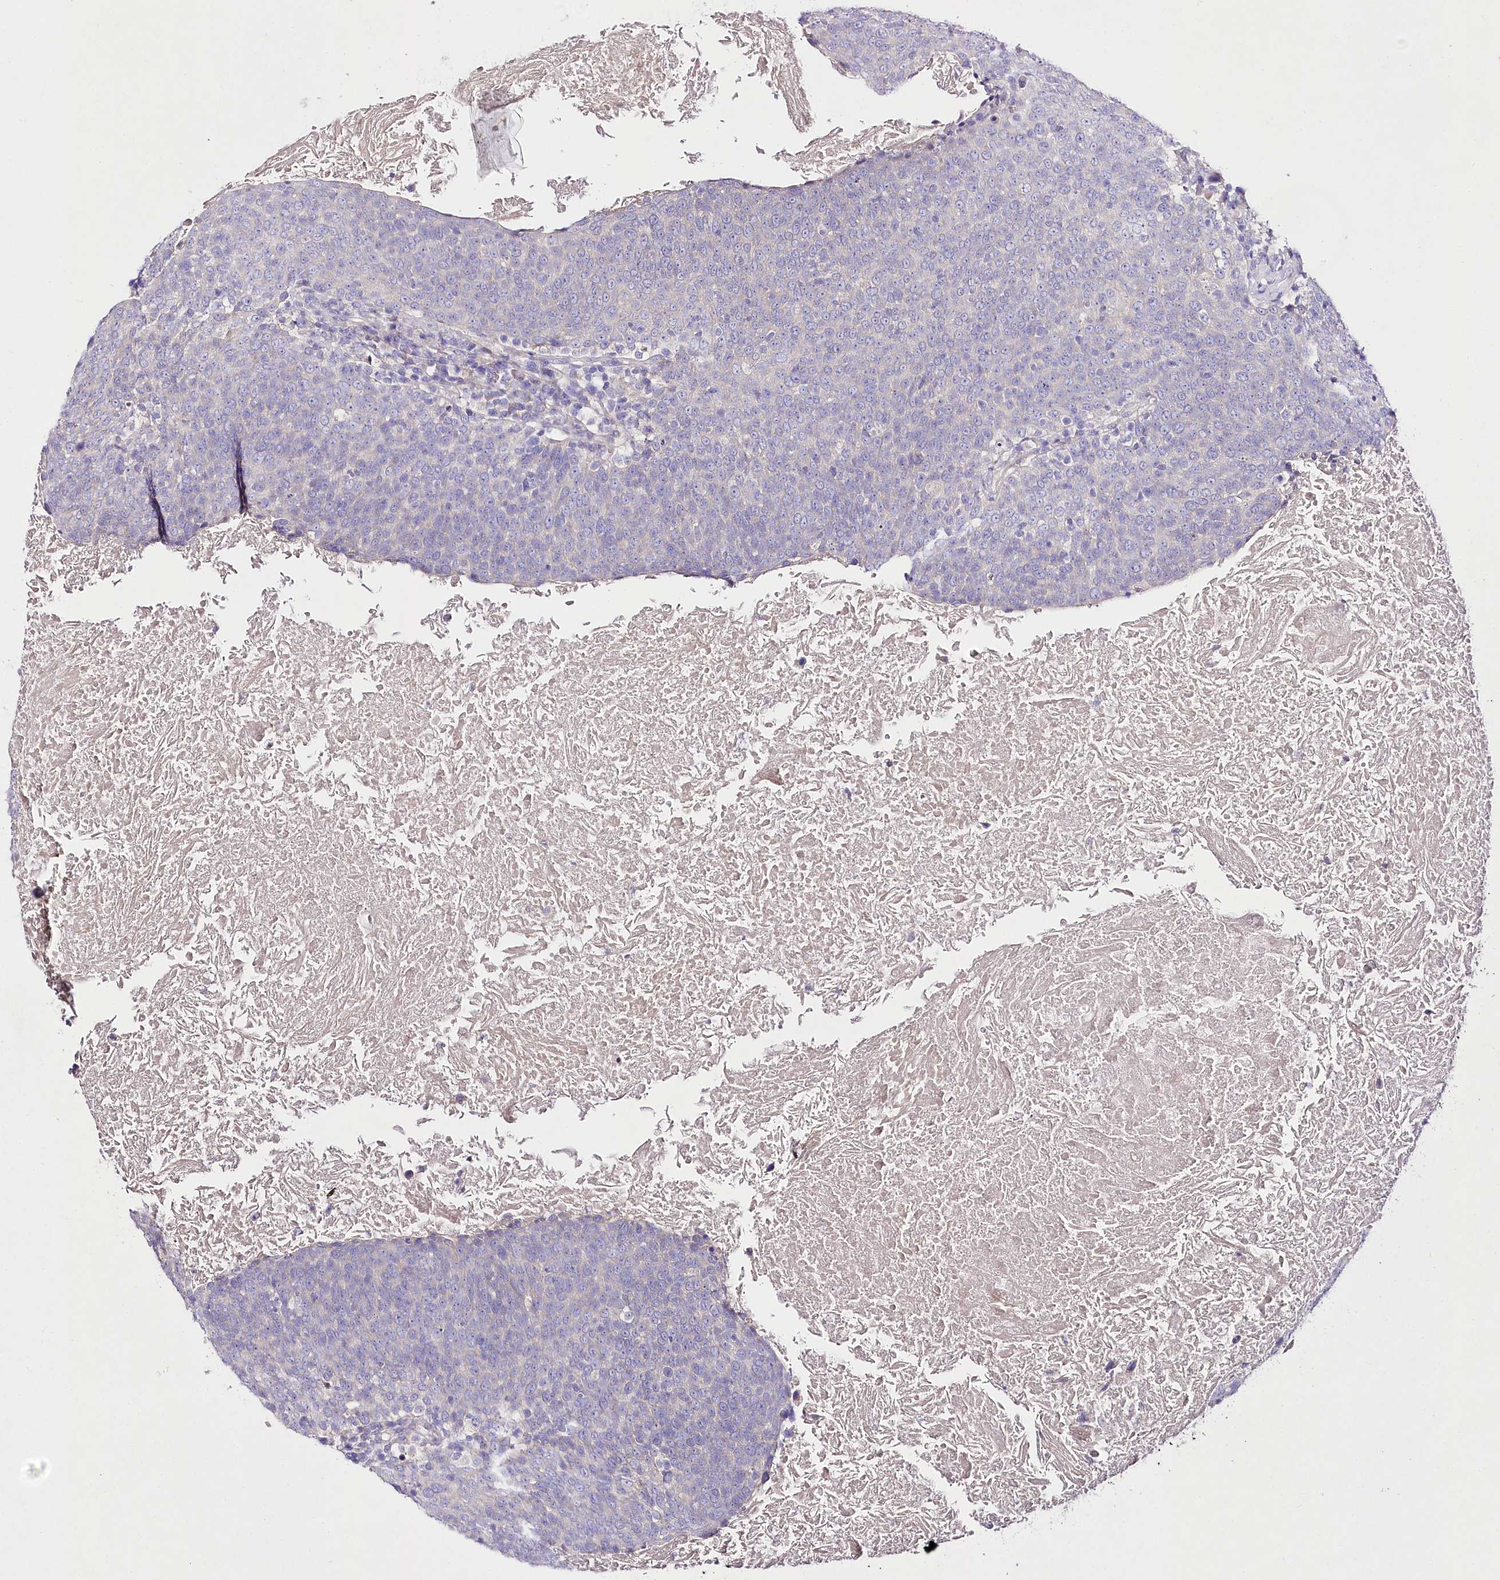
{"staining": {"intensity": "negative", "quantity": "none", "location": "none"}, "tissue": "head and neck cancer", "cell_type": "Tumor cells", "image_type": "cancer", "snomed": [{"axis": "morphology", "description": "Squamous cell carcinoma, NOS"}, {"axis": "morphology", "description": "Squamous cell carcinoma, metastatic, NOS"}, {"axis": "topography", "description": "Lymph node"}, {"axis": "topography", "description": "Head-Neck"}], "caption": "Immunohistochemical staining of head and neck metastatic squamous cell carcinoma reveals no significant expression in tumor cells. The staining is performed using DAB (3,3'-diaminobenzidine) brown chromogen with nuclei counter-stained in using hematoxylin.", "gene": "LRRC14B", "patient": {"sex": "male", "age": 62}}